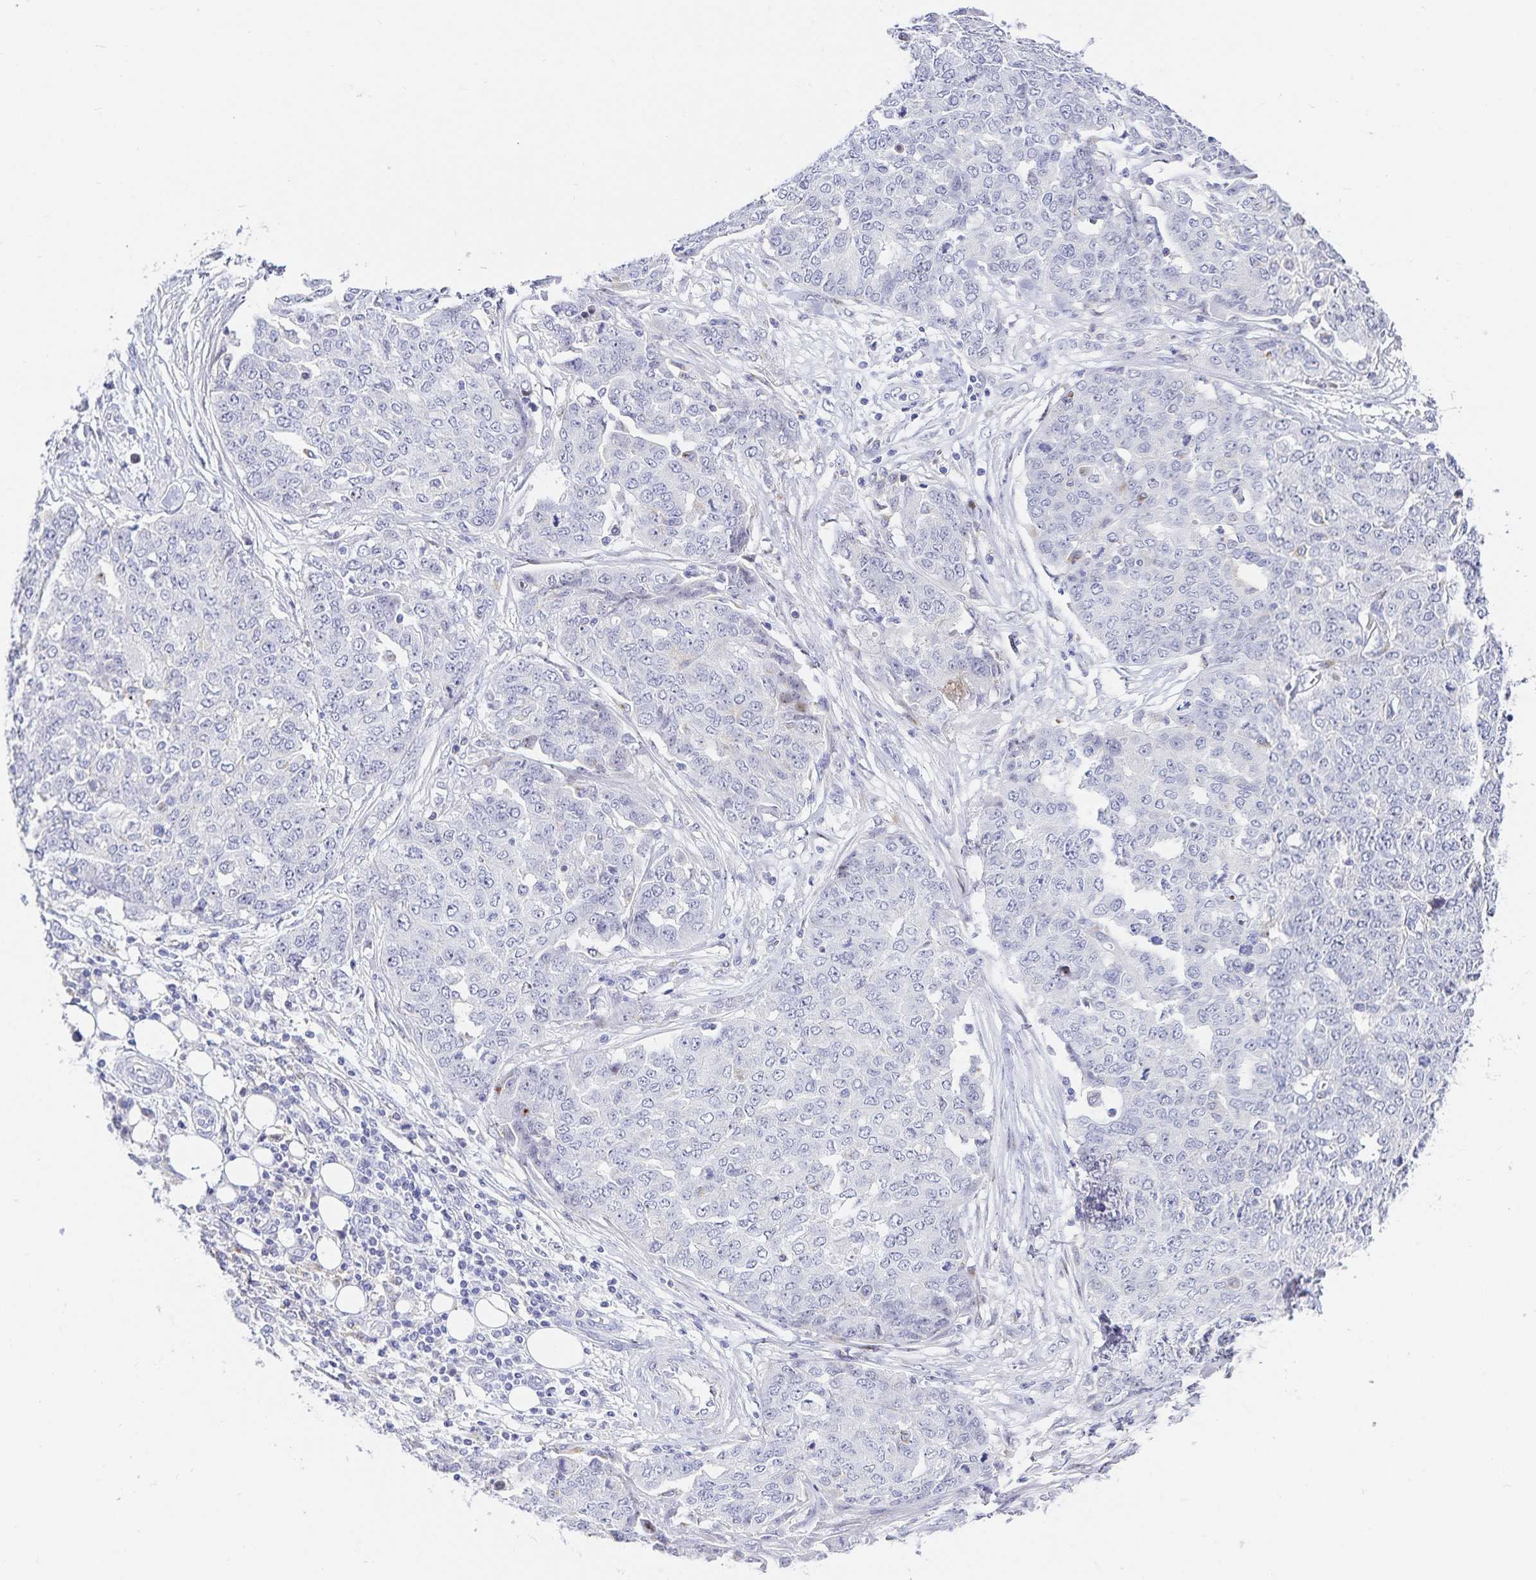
{"staining": {"intensity": "negative", "quantity": "none", "location": "none"}, "tissue": "ovarian cancer", "cell_type": "Tumor cells", "image_type": "cancer", "snomed": [{"axis": "morphology", "description": "Cystadenocarcinoma, serous, NOS"}, {"axis": "topography", "description": "Soft tissue"}, {"axis": "topography", "description": "Ovary"}], "caption": "An immunohistochemistry photomicrograph of ovarian cancer (serous cystadenocarcinoma) is shown. There is no staining in tumor cells of ovarian cancer (serous cystadenocarcinoma).", "gene": "KBTBD13", "patient": {"sex": "female", "age": 57}}